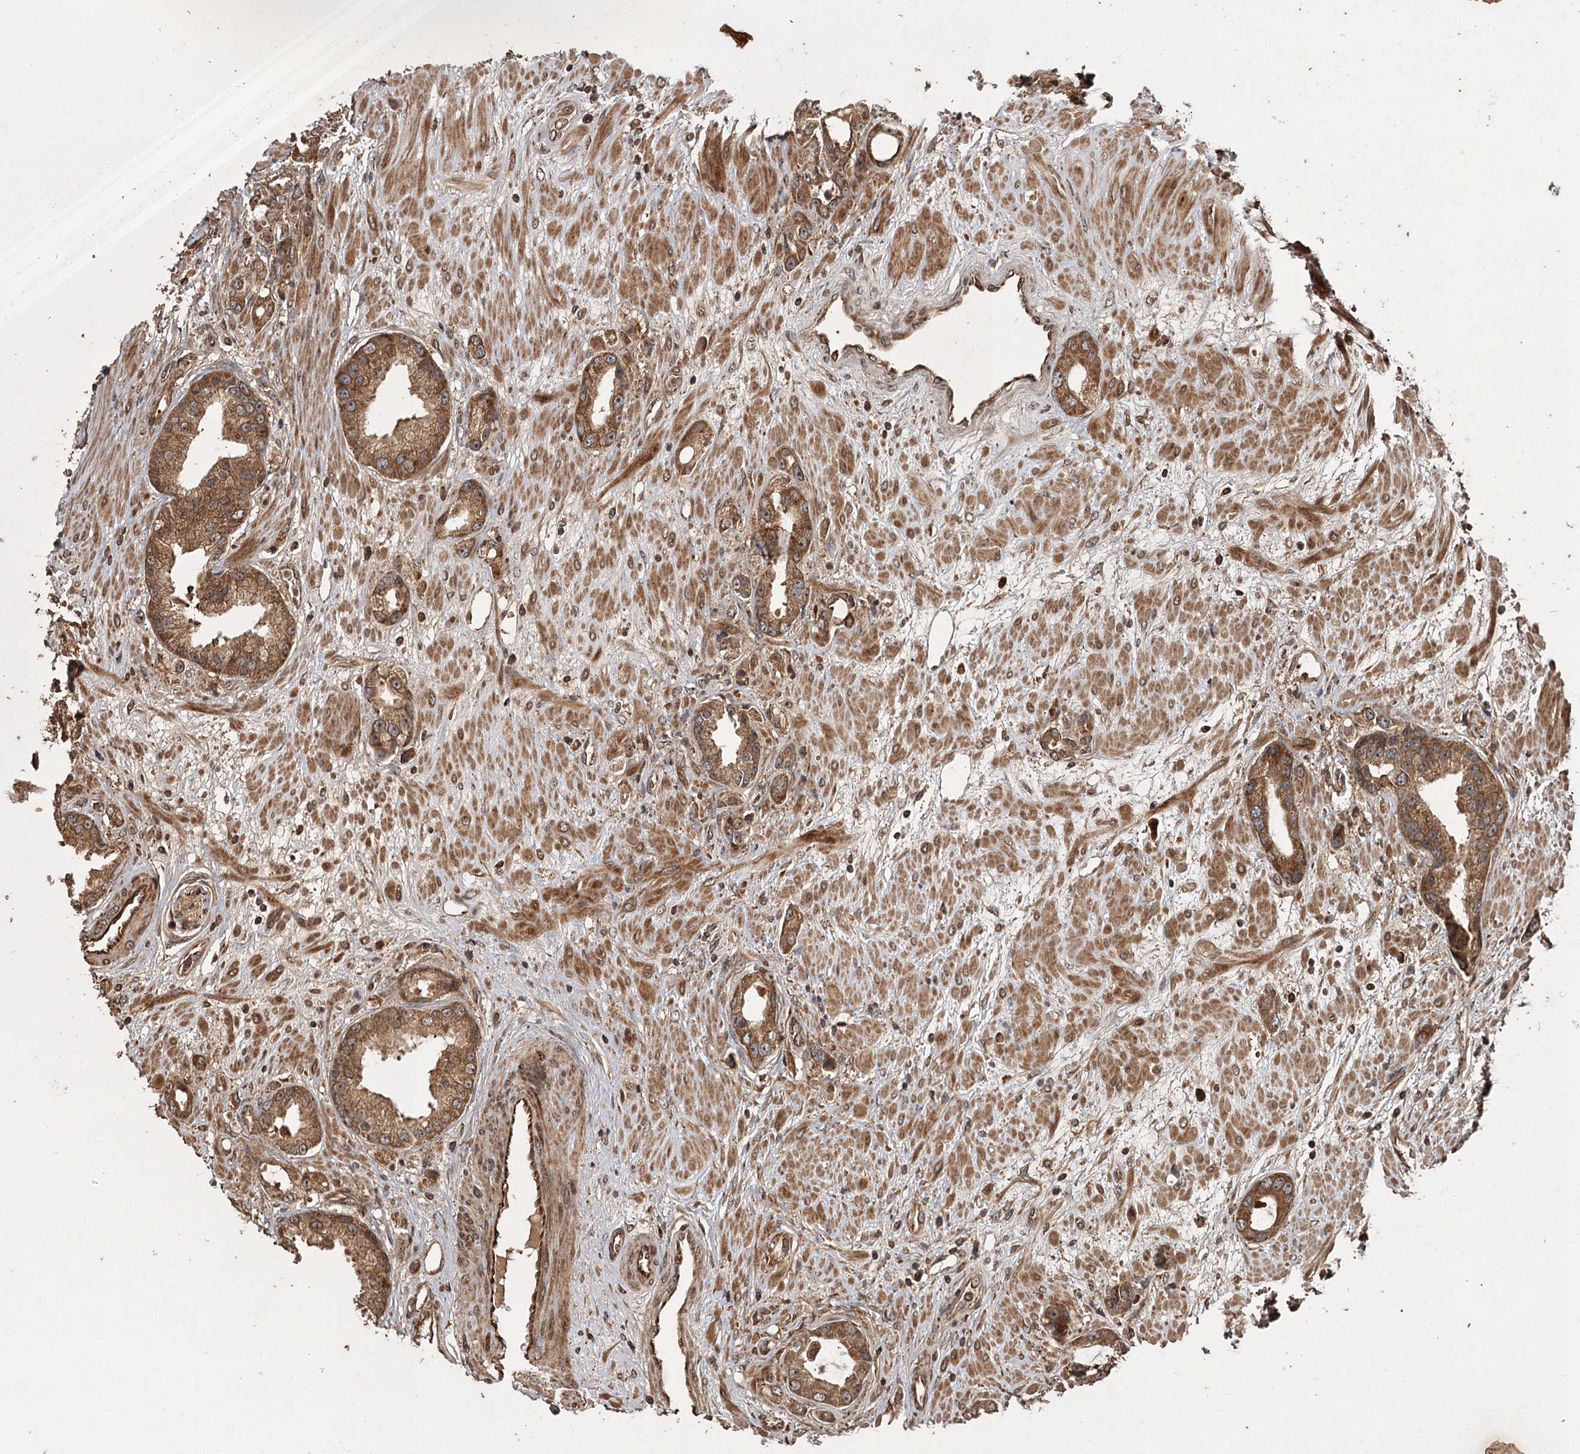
{"staining": {"intensity": "moderate", "quantity": ">75%", "location": "cytoplasmic/membranous"}, "tissue": "prostate cancer", "cell_type": "Tumor cells", "image_type": "cancer", "snomed": [{"axis": "morphology", "description": "Adenocarcinoma, Low grade"}, {"axis": "topography", "description": "Prostate"}], "caption": "Immunohistochemistry histopathology image of adenocarcinoma (low-grade) (prostate) stained for a protein (brown), which displays medium levels of moderate cytoplasmic/membranous positivity in approximately >75% of tumor cells.", "gene": "RPAP3", "patient": {"sex": "male", "age": 67}}